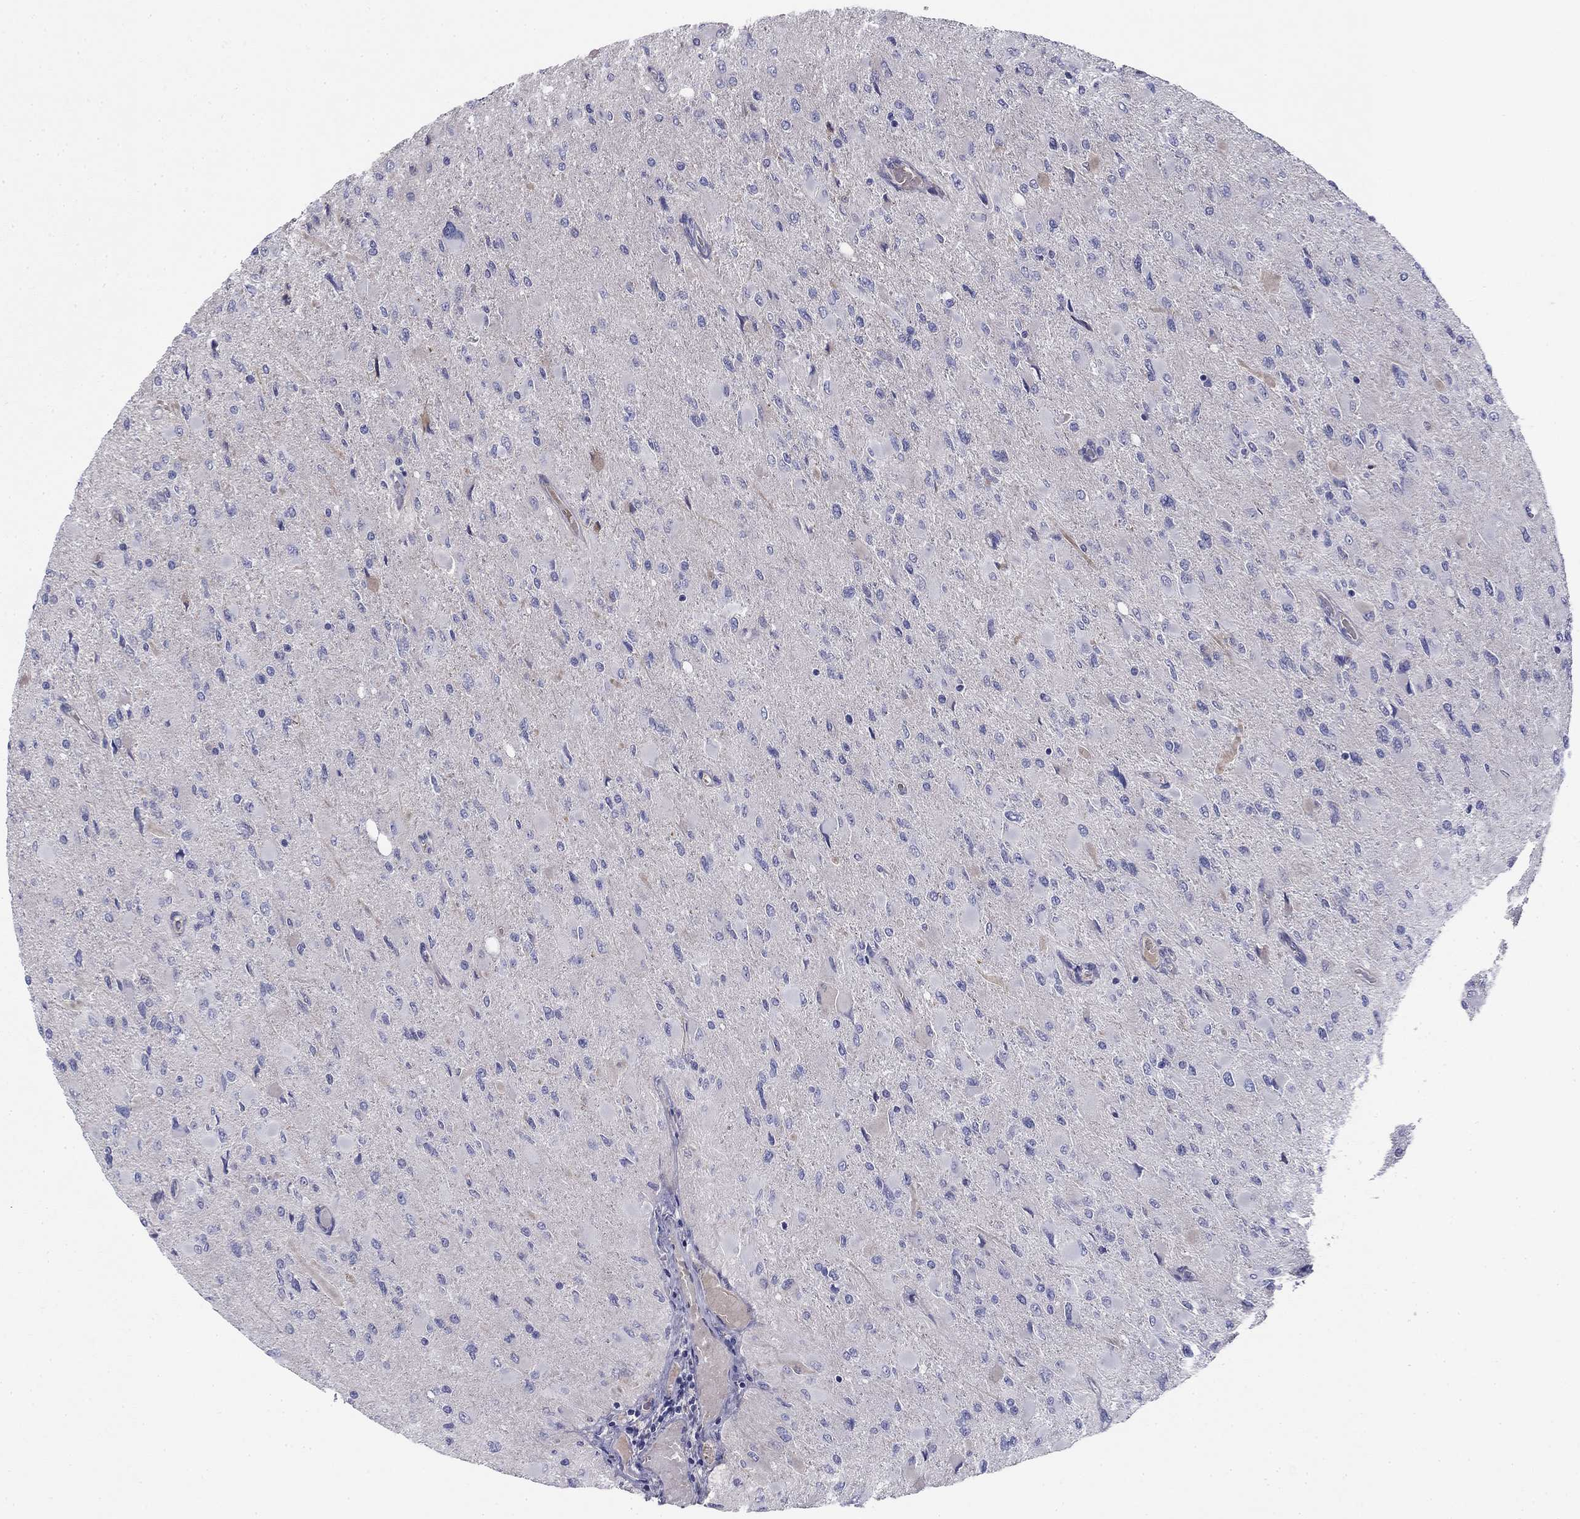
{"staining": {"intensity": "negative", "quantity": "none", "location": "none"}, "tissue": "glioma", "cell_type": "Tumor cells", "image_type": "cancer", "snomed": [{"axis": "morphology", "description": "Glioma, malignant, High grade"}, {"axis": "topography", "description": "Cerebral cortex"}], "caption": "Malignant high-grade glioma was stained to show a protein in brown. There is no significant expression in tumor cells.", "gene": "CPLX4", "patient": {"sex": "female", "age": 36}}